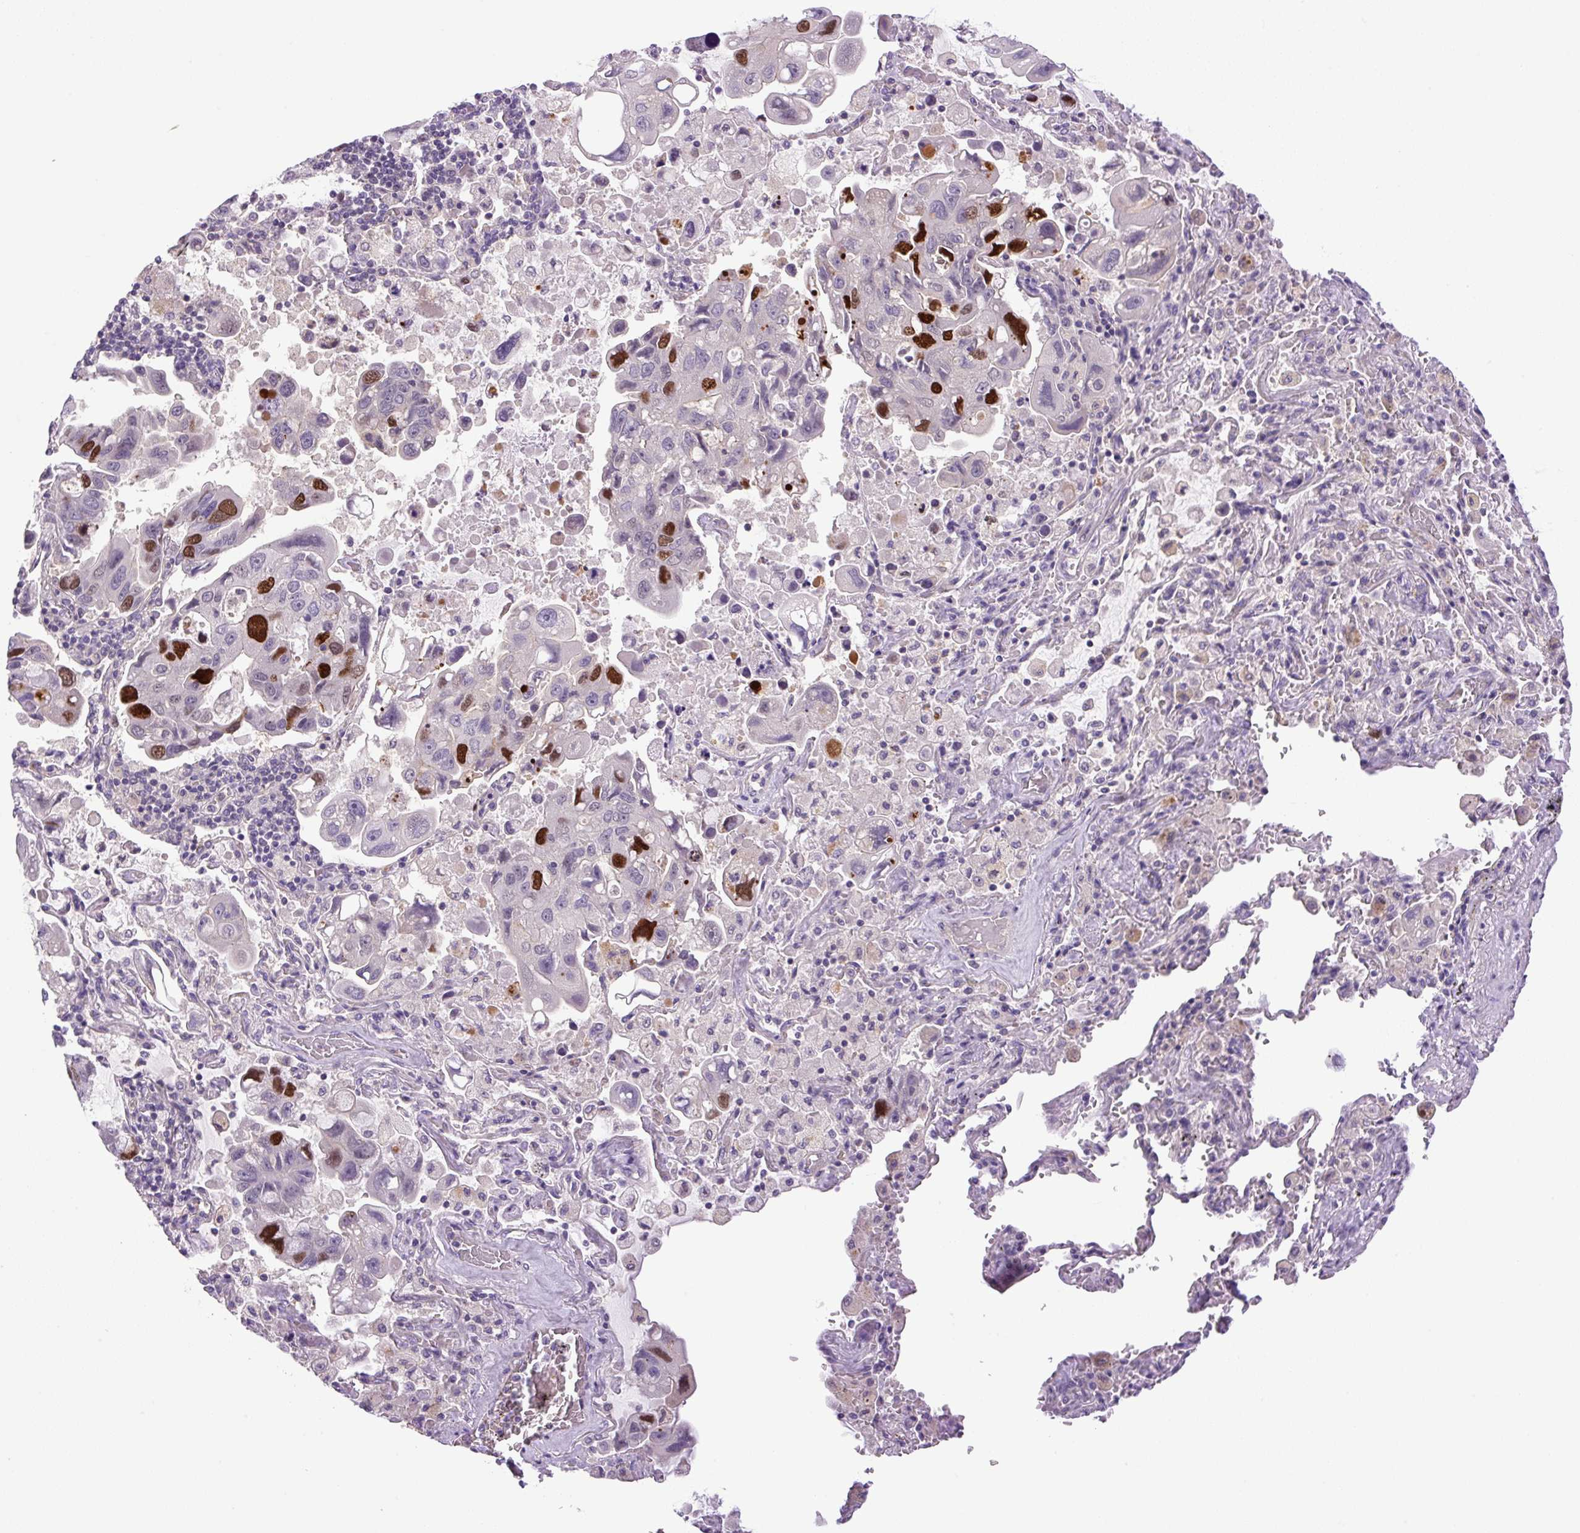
{"staining": {"intensity": "strong", "quantity": "<25%", "location": "nuclear"}, "tissue": "lung cancer", "cell_type": "Tumor cells", "image_type": "cancer", "snomed": [{"axis": "morphology", "description": "Adenocarcinoma, NOS"}, {"axis": "topography", "description": "Lung"}], "caption": "This photomicrograph exhibits immunohistochemistry (IHC) staining of human lung cancer, with medium strong nuclear staining in about <25% of tumor cells.", "gene": "KIFC1", "patient": {"sex": "male", "age": 64}}